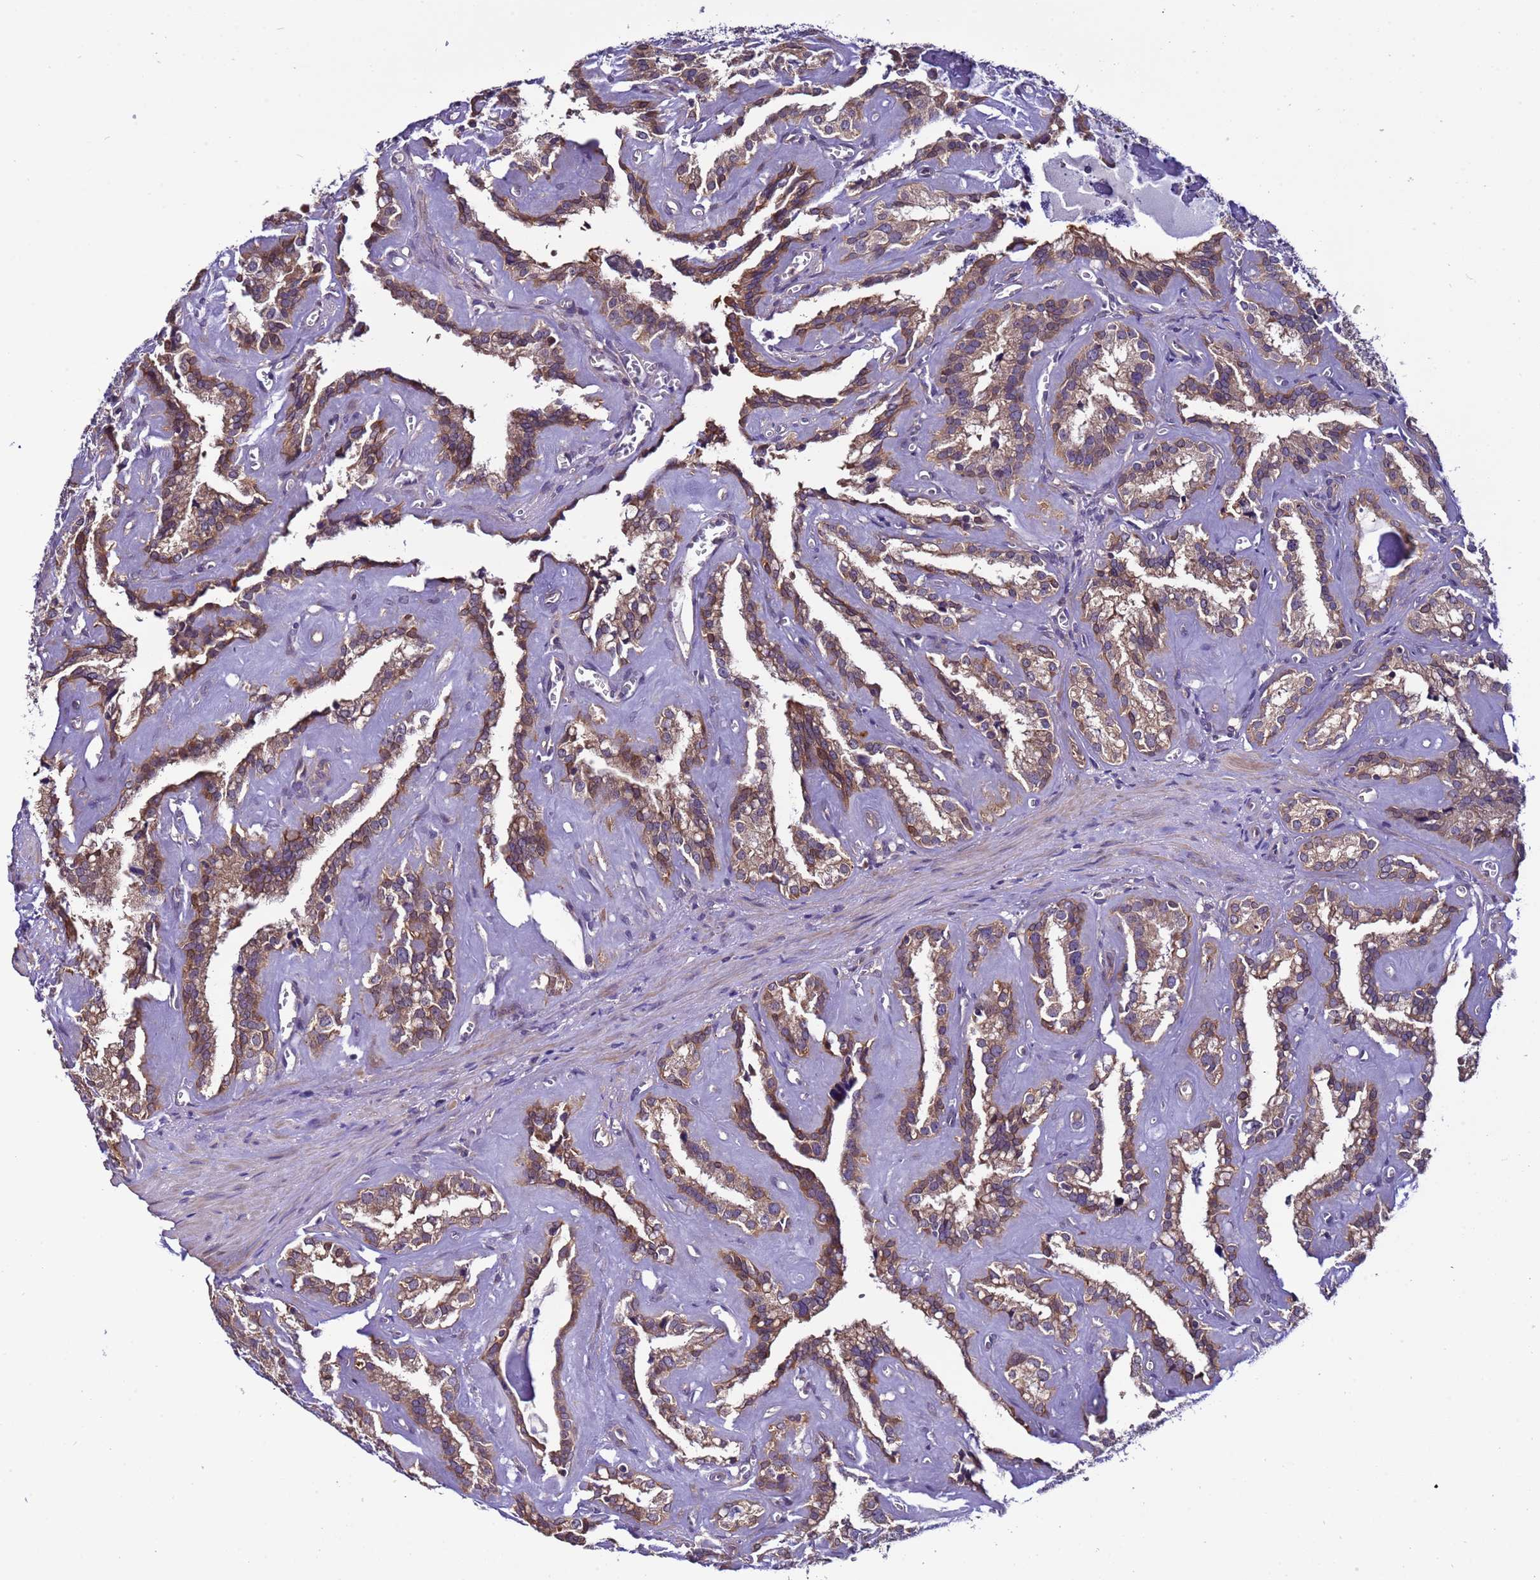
{"staining": {"intensity": "moderate", "quantity": ">75%", "location": "cytoplasmic/membranous"}, "tissue": "seminal vesicle", "cell_type": "Glandular cells", "image_type": "normal", "snomed": [{"axis": "morphology", "description": "Normal tissue, NOS"}, {"axis": "topography", "description": "Prostate"}, {"axis": "topography", "description": "Seminal veicle"}], "caption": "Immunohistochemistry of benign human seminal vesicle shows medium levels of moderate cytoplasmic/membranous positivity in about >75% of glandular cells. (DAB = brown stain, brightfield microscopy at high magnification).", "gene": "ELMOD2", "patient": {"sex": "male", "age": 59}}